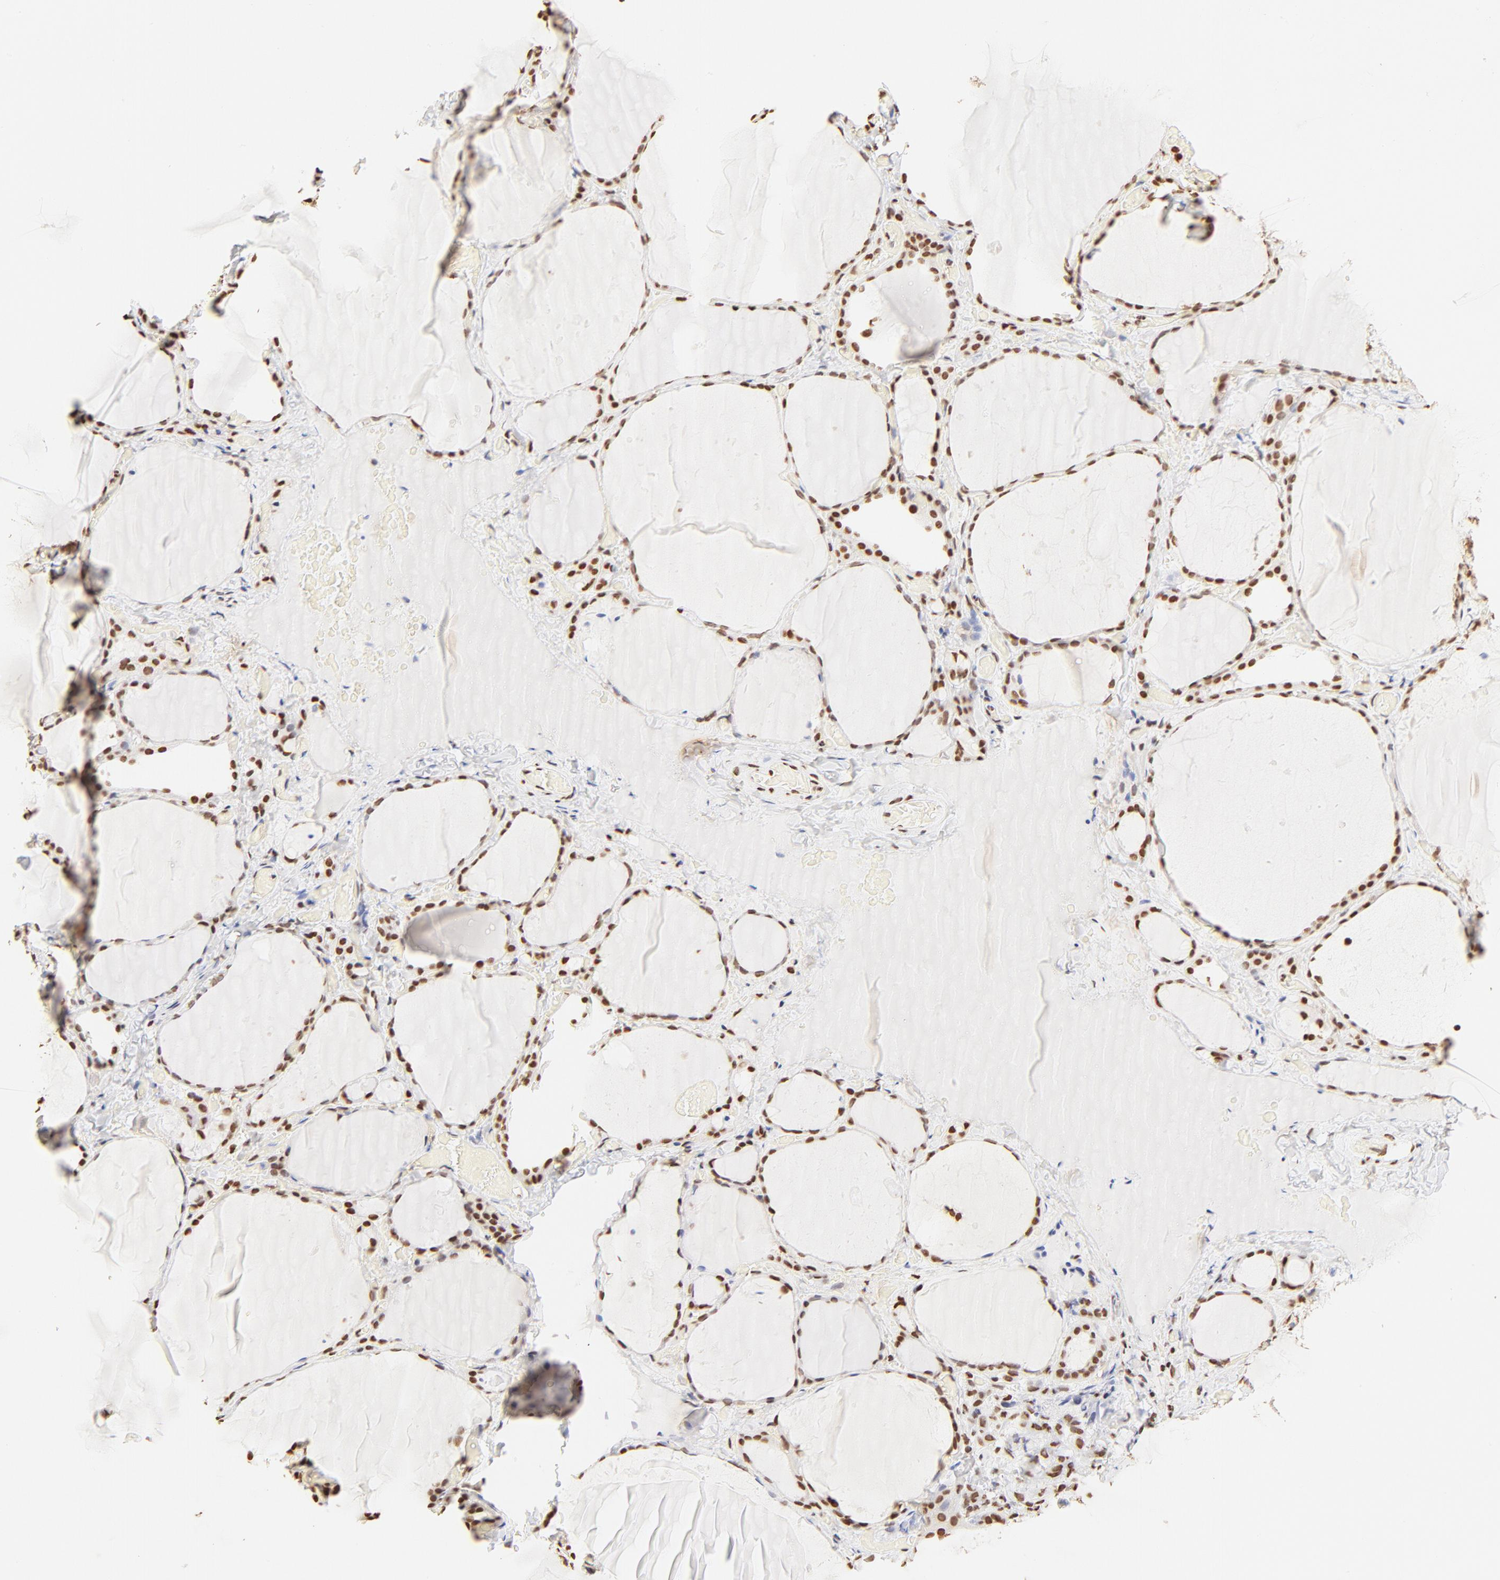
{"staining": {"intensity": "strong", "quantity": ">75%", "location": "nuclear"}, "tissue": "thyroid gland", "cell_type": "Glandular cells", "image_type": "normal", "snomed": [{"axis": "morphology", "description": "Normal tissue, NOS"}, {"axis": "topography", "description": "Thyroid gland"}], "caption": "Immunohistochemistry histopathology image of normal thyroid gland stained for a protein (brown), which exhibits high levels of strong nuclear staining in about >75% of glandular cells.", "gene": "ZNF540", "patient": {"sex": "female", "age": 22}}